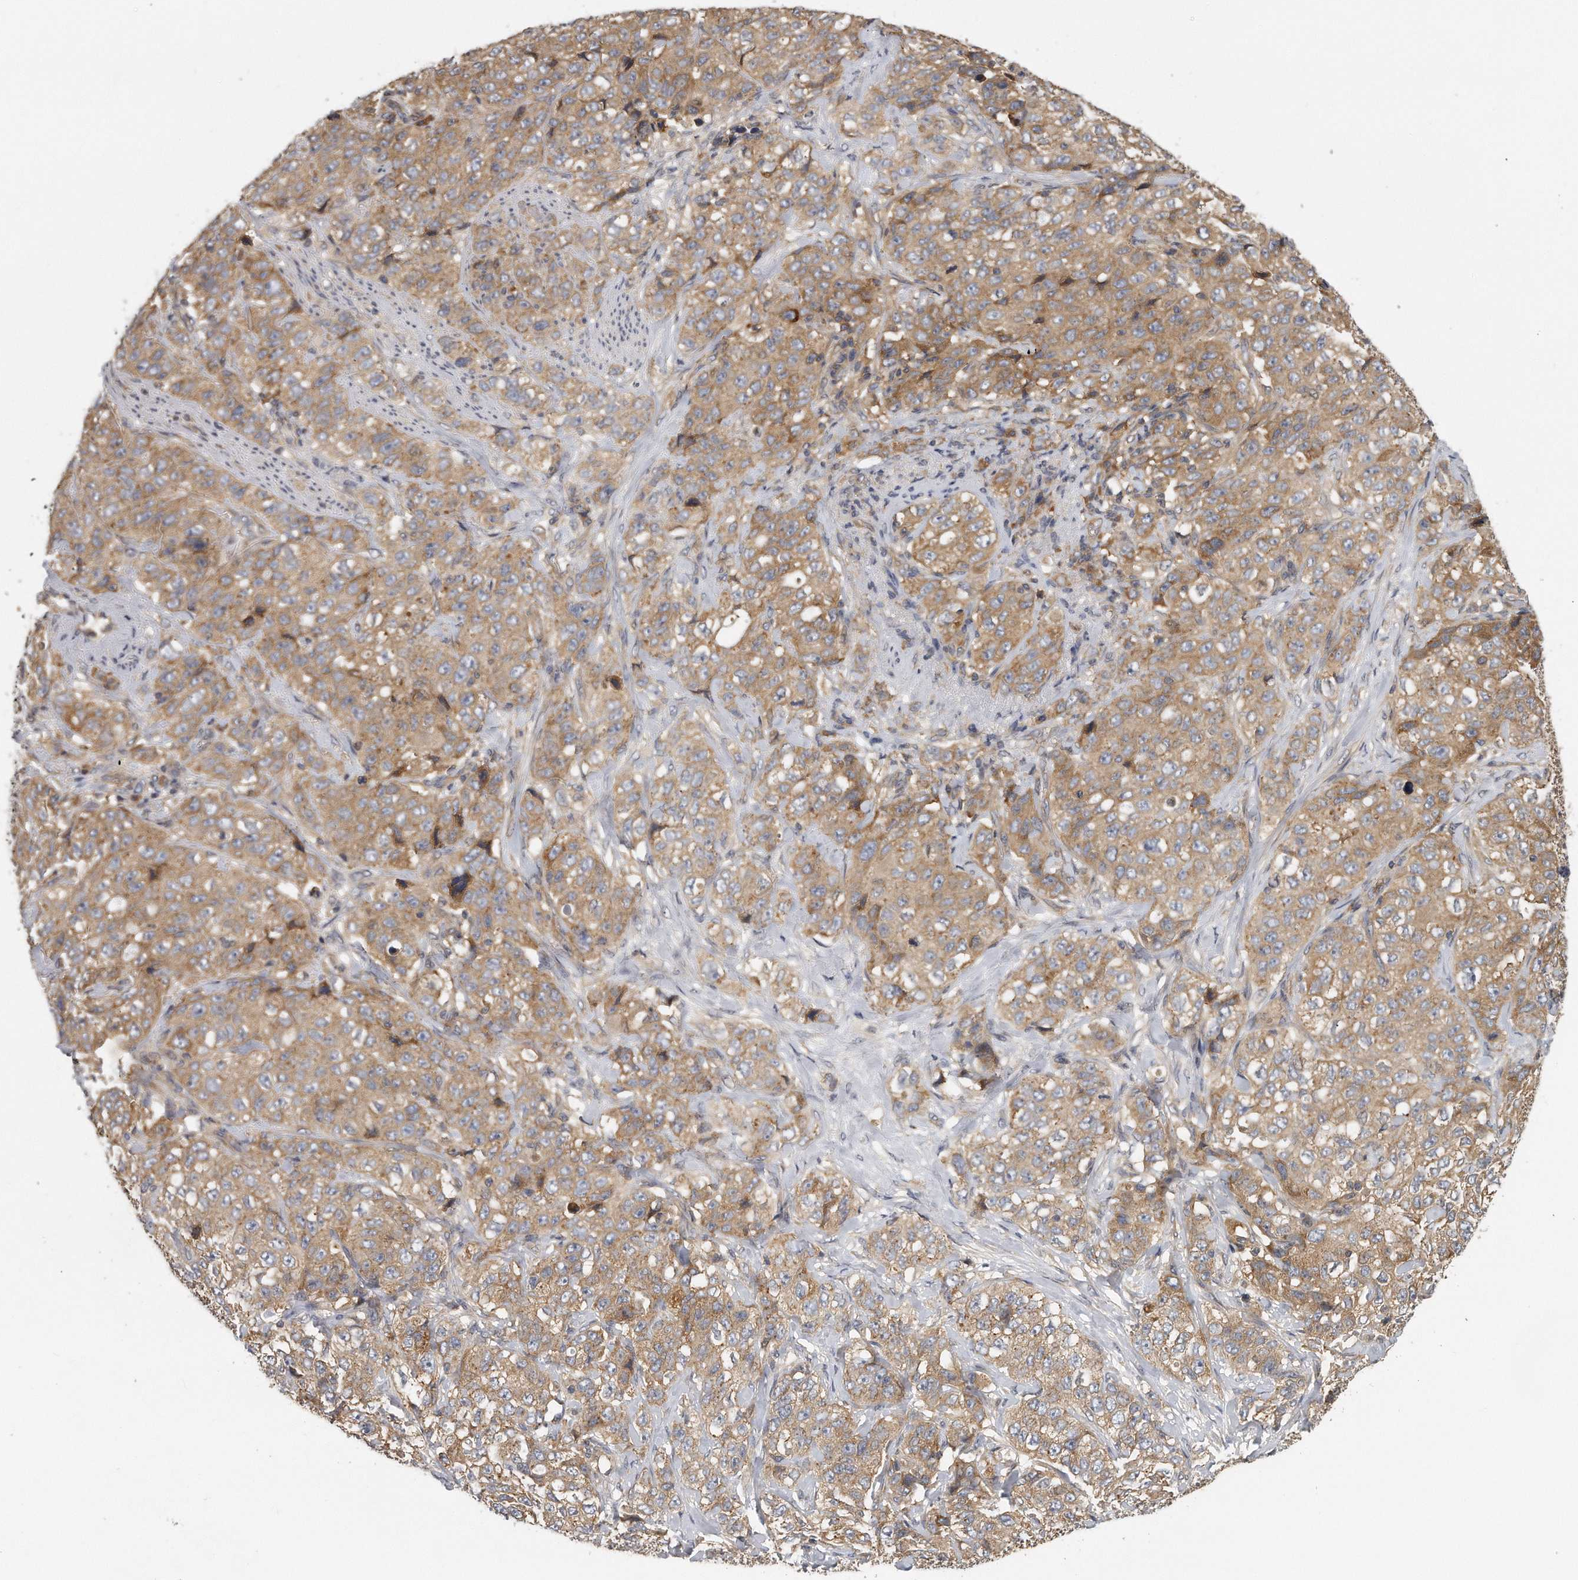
{"staining": {"intensity": "moderate", "quantity": ">75%", "location": "cytoplasmic/membranous"}, "tissue": "stomach cancer", "cell_type": "Tumor cells", "image_type": "cancer", "snomed": [{"axis": "morphology", "description": "Adenocarcinoma, NOS"}, {"axis": "topography", "description": "Stomach"}], "caption": "DAB (3,3'-diaminobenzidine) immunohistochemical staining of stomach adenocarcinoma shows moderate cytoplasmic/membranous protein positivity in about >75% of tumor cells. (Stains: DAB (3,3'-diaminobenzidine) in brown, nuclei in blue, Microscopy: brightfield microscopy at high magnification).", "gene": "EIF3I", "patient": {"sex": "male", "age": 48}}